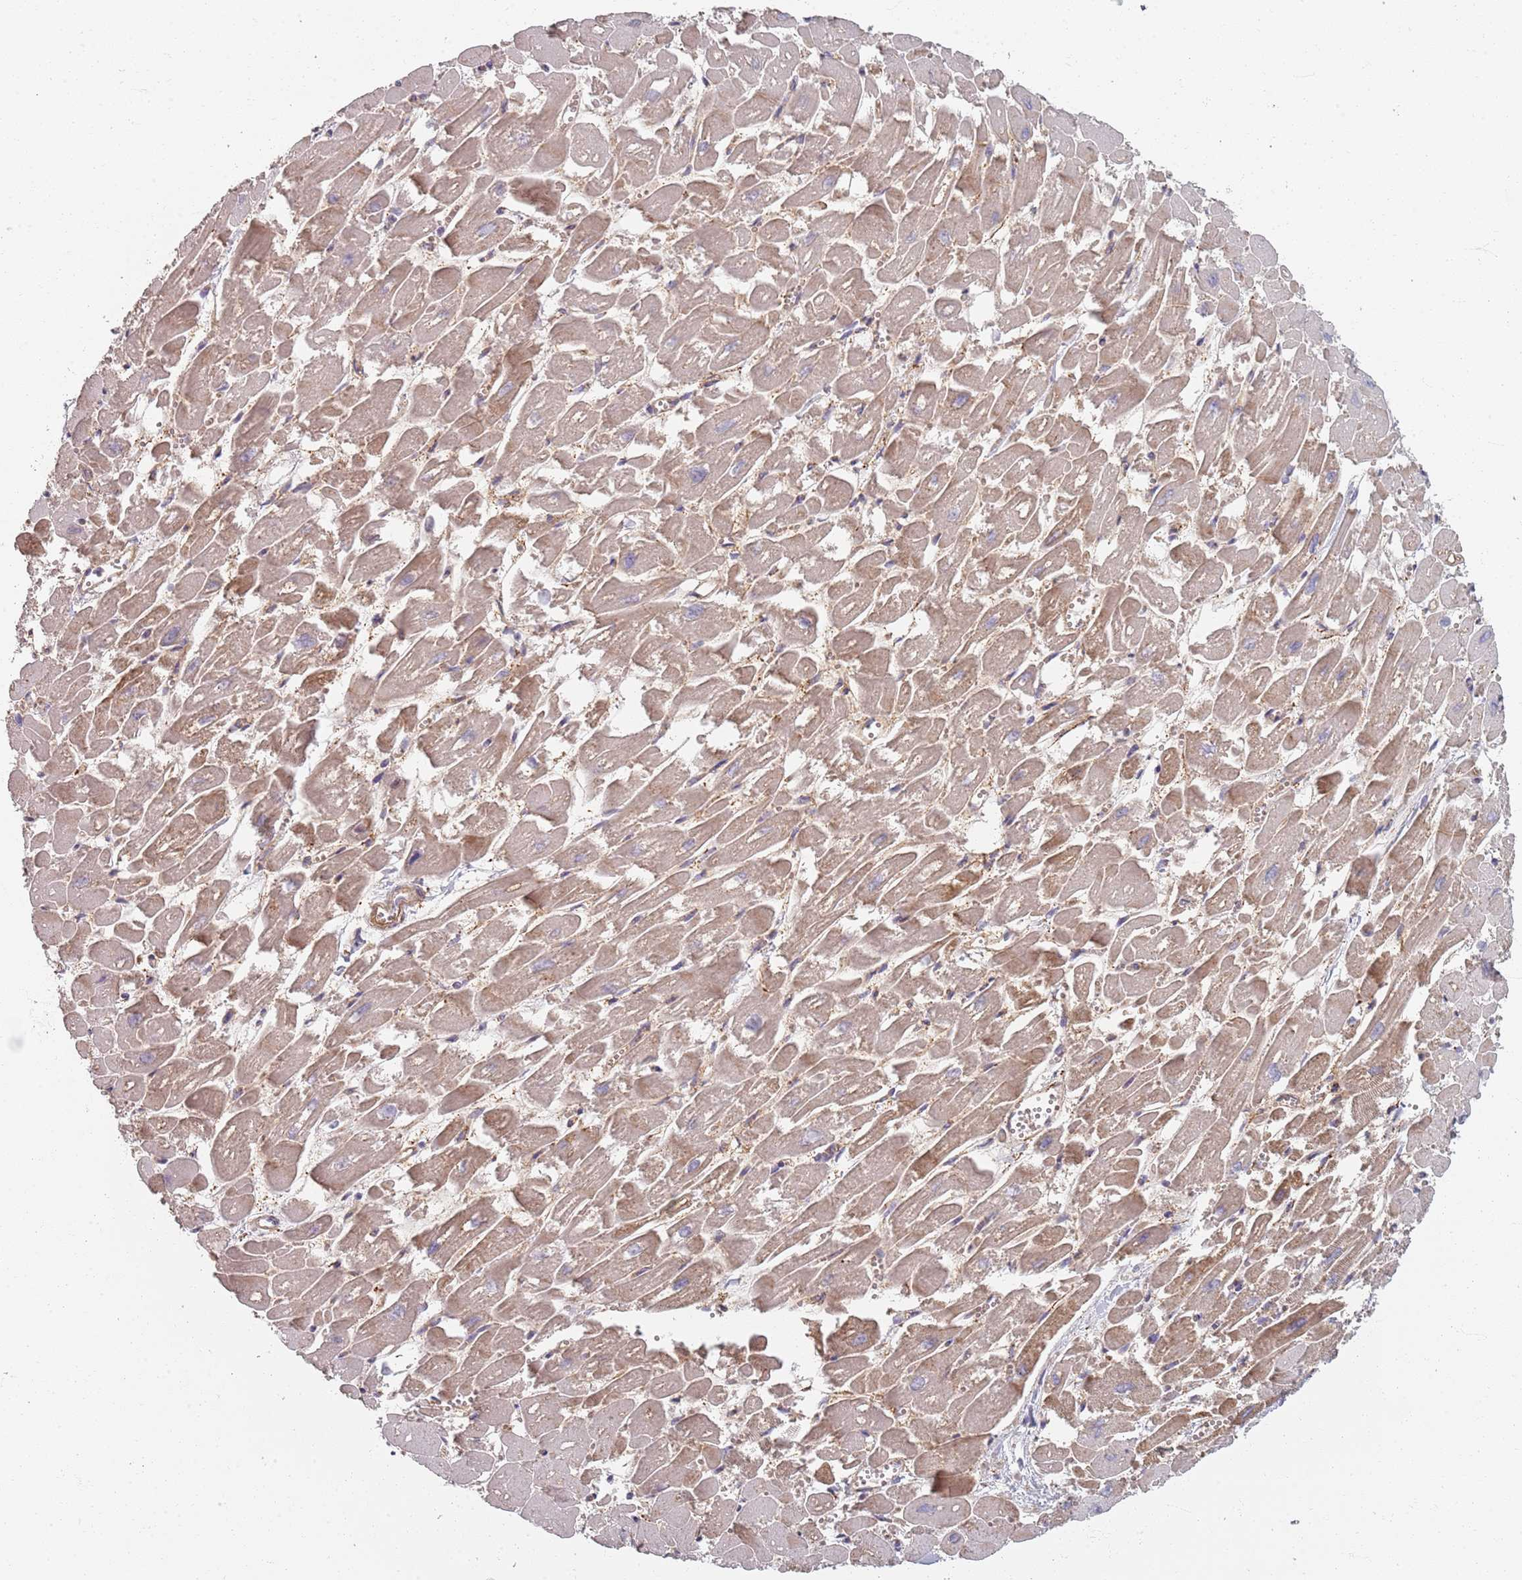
{"staining": {"intensity": "moderate", "quantity": ">75%", "location": "cytoplasmic/membranous"}, "tissue": "heart muscle", "cell_type": "Cardiomyocytes", "image_type": "normal", "snomed": [{"axis": "morphology", "description": "Normal tissue, NOS"}, {"axis": "topography", "description": "Heart"}], "caption": "The image demonstrates staining of normal heart muscle, revealing moderate cytoplasmic/membranous protein positivity (brown color) within cardiomyocytes.", "gene": "SYNGR3", "patient": {"sex": "male", "age": 54}}